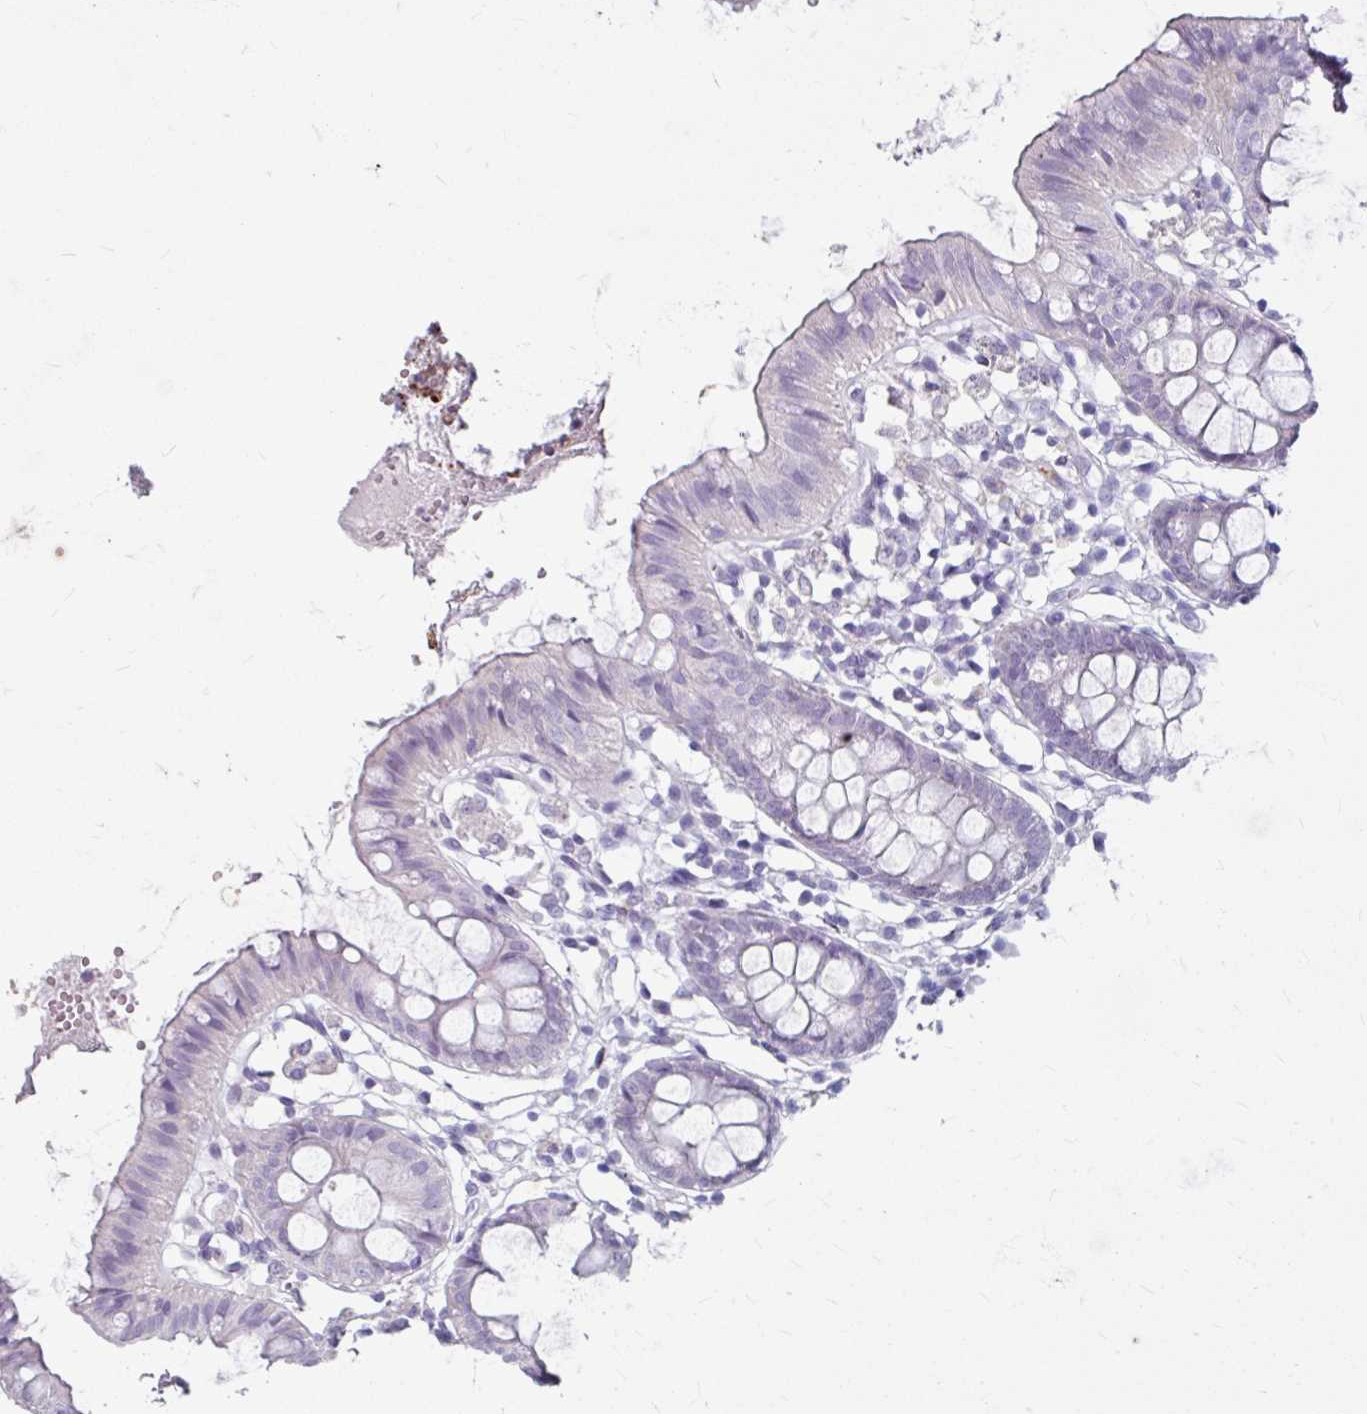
{"staining": {"intensity": "negative", "quantity": "none", "location": "none"}, "tissue": "colon", "cell_type": "Endothelial cells", "image_type": "normal", "snomed": [{"axis": "morphology", "description": "Normal tissue, NOS"}, {"axis": "topography", "description": "Colon"}], "caption": "This is a image of immunohistochemistry staining of unremarkable colon, which shows no positivity in endothelial cells.", "gene": "ANKRD1", "patient": {"sex": "female", "age": 84}}